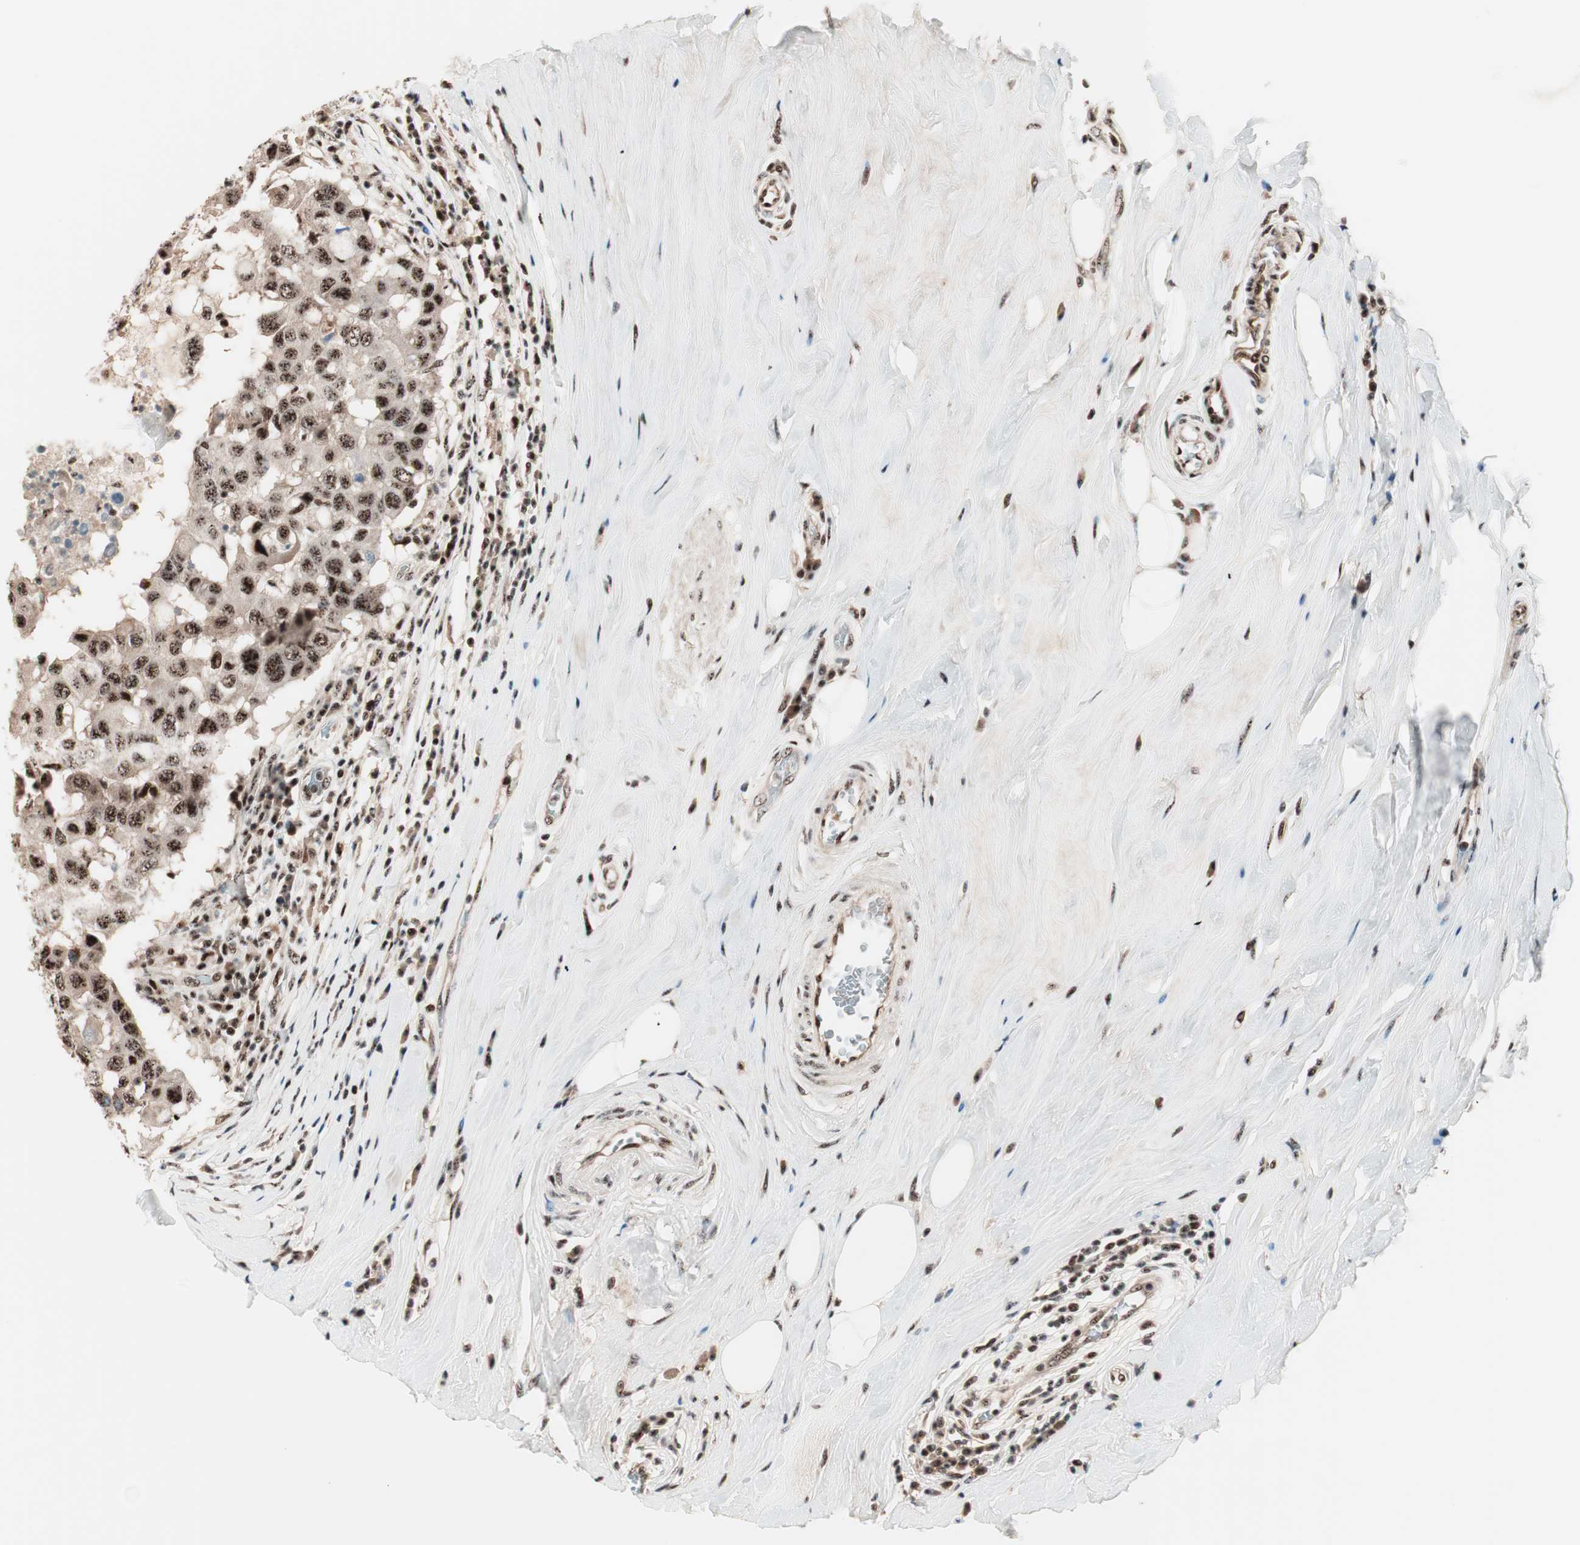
{"staining": {"intensity": "strong", "quantity": ">75%", "location": "cytoplasmic/membranous,nuclear"}, "tissue": "breast cancer", "cell_type": "Tumor cells", "image_type": "cancer", "snomed": [{"axis": "morphology", "description": "Duct carcinoma"}, {"axis": "topography", "description": "Breast"}], "caption": "Breast cancer was stained to show a protein in brown. There is high levels of strong cytoplasmic/membranous and nuclear expression in about >75% of tumor cells.", "gene": "NR5A2", "patient": {"sex": "female", "age": 27}}